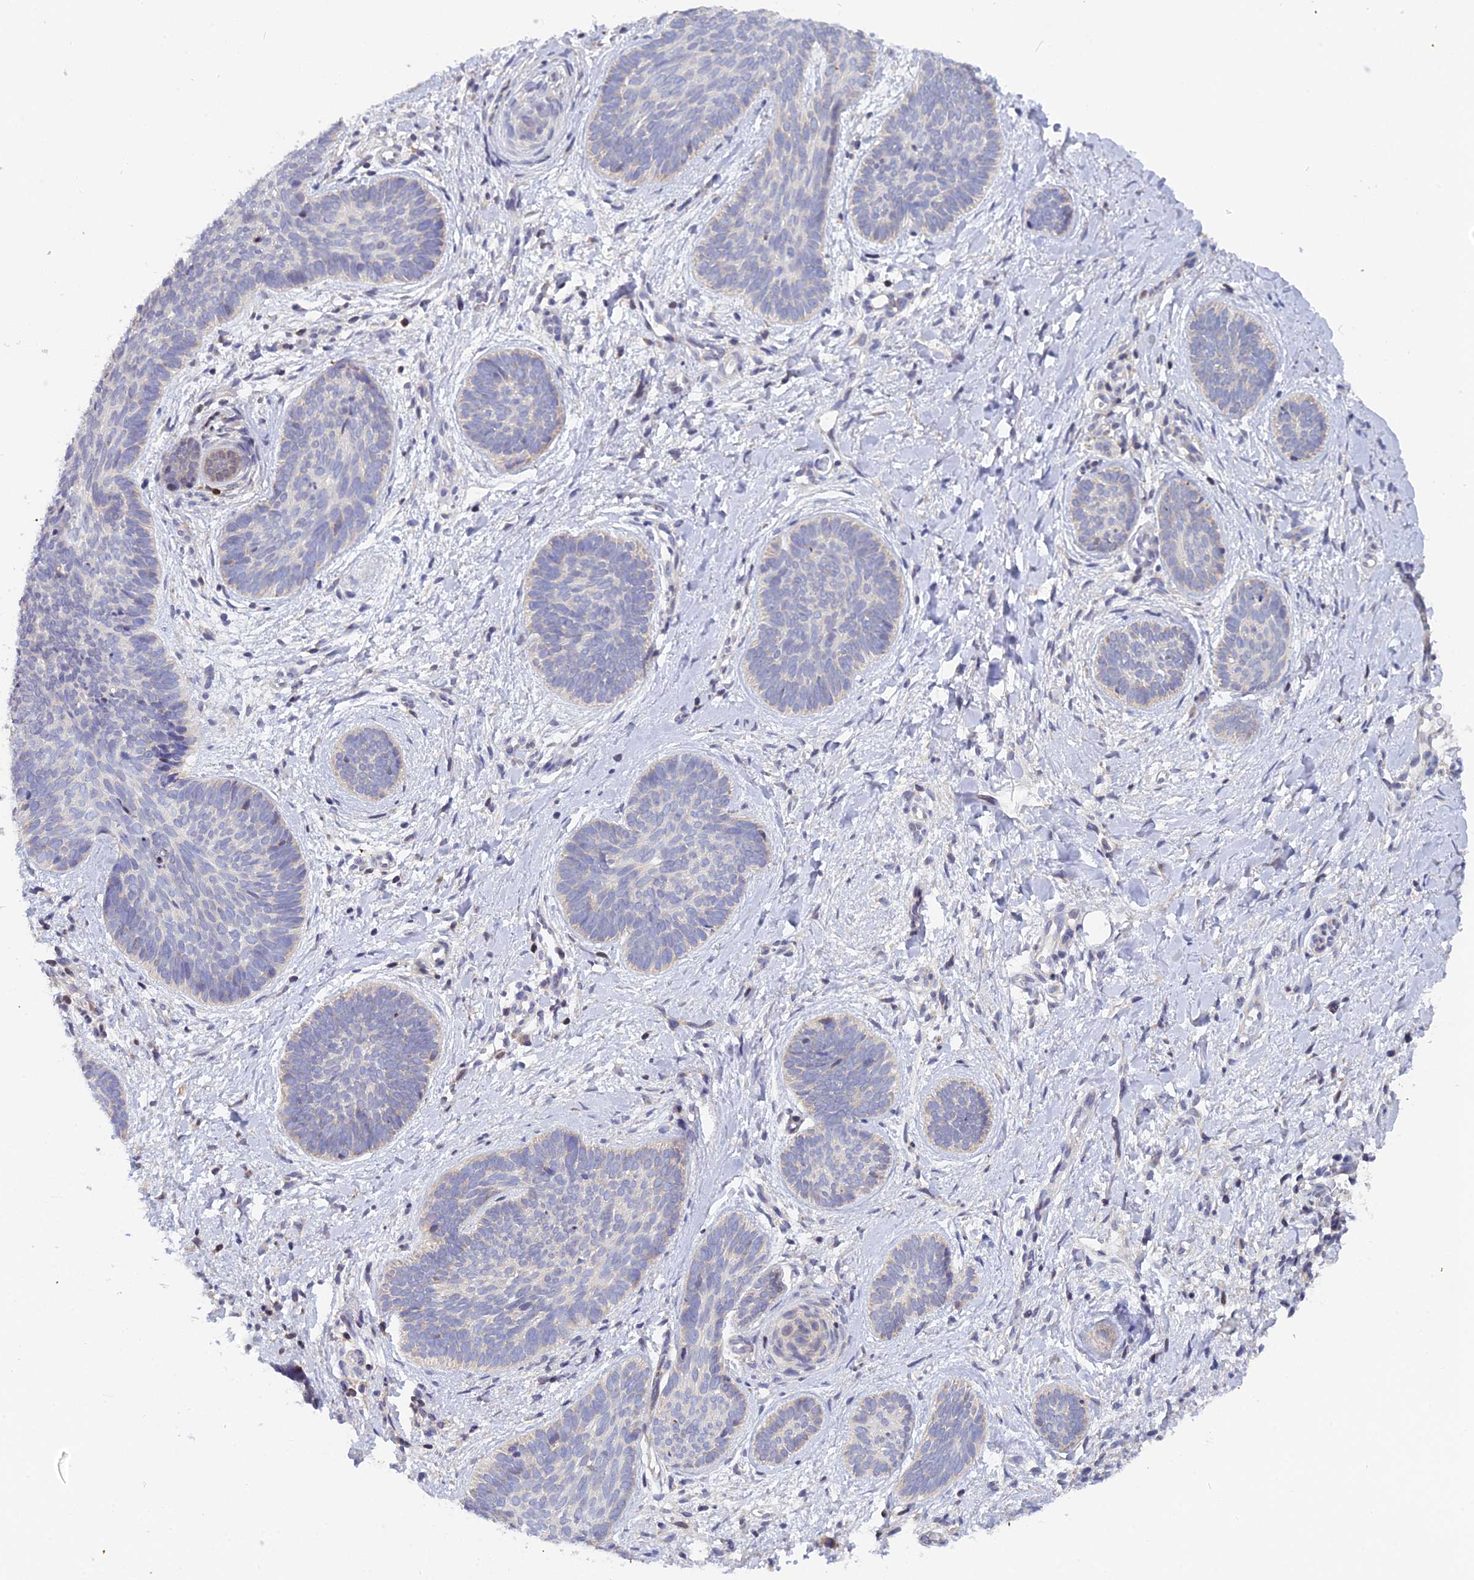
{"staining": {"intensity": "negative", "quantity": "none", "location": "none"}, "tissue": "skin cancer", "cell_type": "Tumor cells", "image_type": "cancer", "snomed": [{"axis": "morphology", "description": "Basal cell carcinoma"}, {"axis": "topography", "description": "Skin"}], "caption": "Immunohistochemical staining of skin cancer (basal cell carcinoma) demonstrates no significant positivity in tumor cells.", "gene": "ELOA2", "patient": {"sex": "female", "age": 81}}